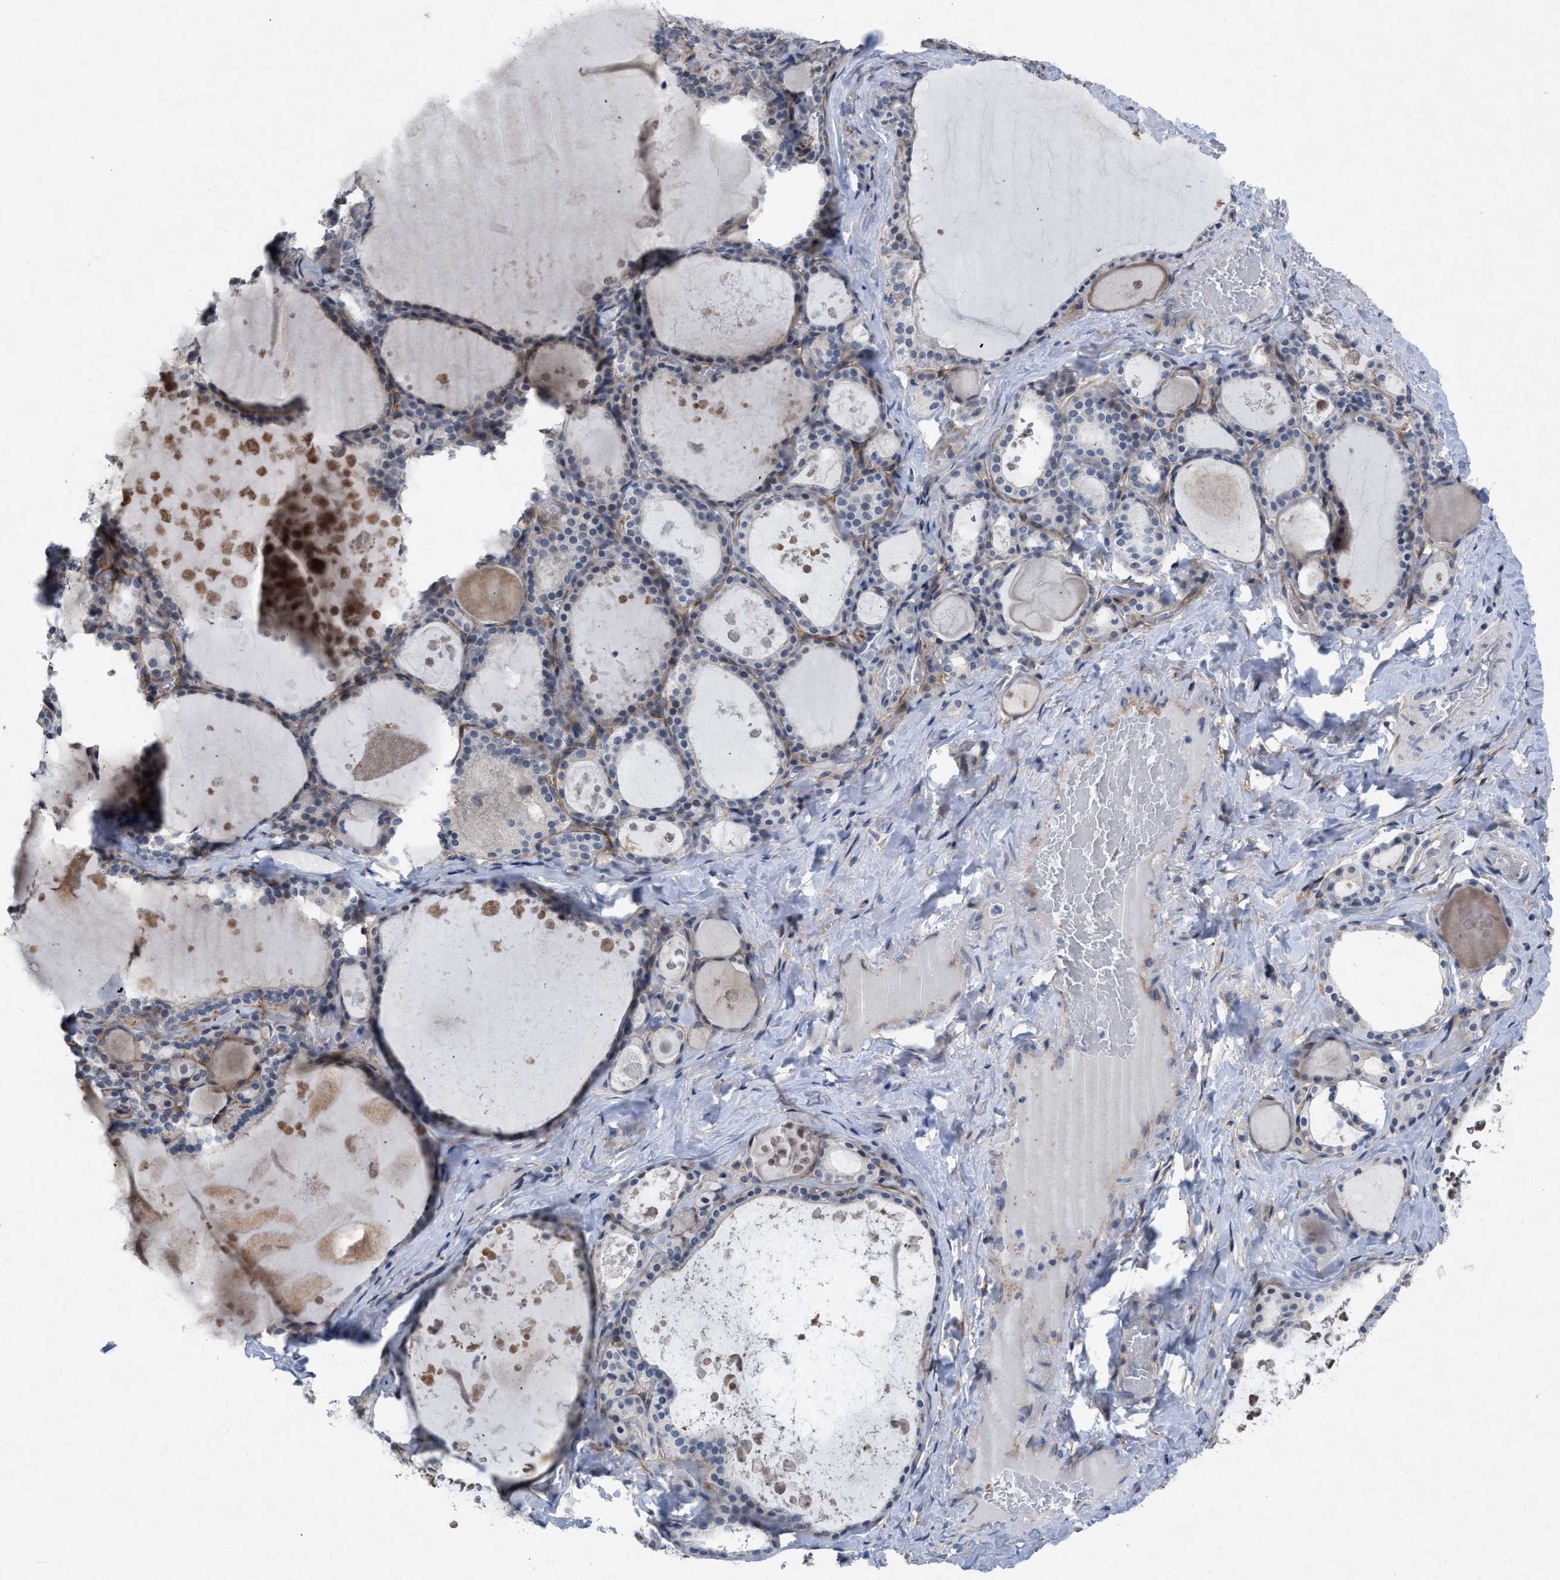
{"staining": {"intensity": "weak", "quantity": "<25%", "location": "cytoplasmic/membranous"}, "tissue": "thyroid gland", "cell_type": "Glandular cells", "image_type": "normal", "snomed": [{"axis": "morphology", "description": "Normal tissue, NOS"}, {"axis": "topography", "description": "Thyroid gland"}], "caption": "A high-resolution micrograph shows immunohistochemistry staining of normal thyroid gland, which shows no significant expression in glandular cells.", "gene": "PDGFRA", "patient": {"sex": "male", "age": 56}}